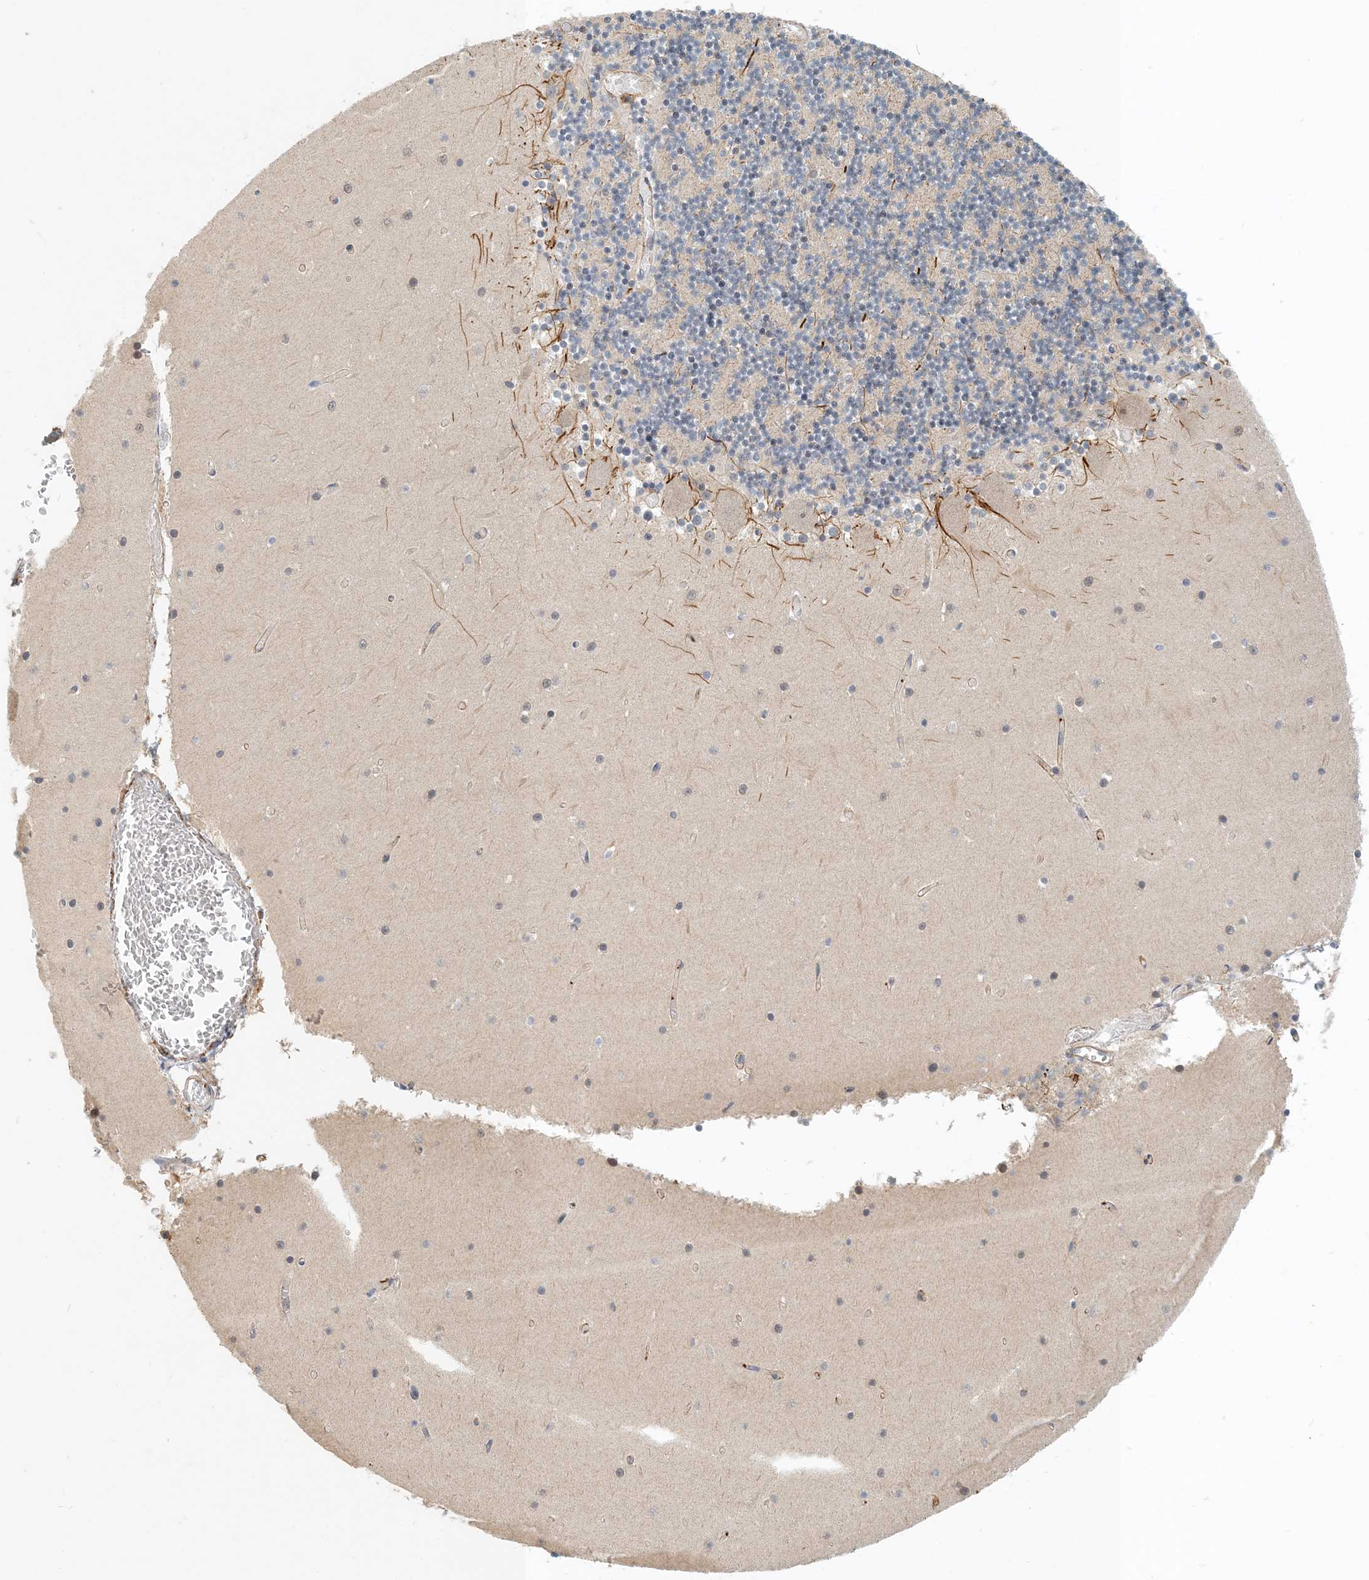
{"staining": {"intensity": "moderate", "quantity": "25%-75%", "location": "cytoplasmic/membranous"}, "tissue": "cerebellum", "cell_type": "Cells in granular layer", "image_type": "normal", "snomed": [{"axis": "morphology", "description": "Normal tissue, NOS"}, {"axis": "topography", "description": "Cerebellum"}], "caption": "Immunohistochemical staining of benign human cerebellum shows moderate cytoplasmic/membranous protein staining in about 25%-75% of cells in granular layer.", "gene": "ZBTB3", "patient": {"sex": "female", "age": 28}}